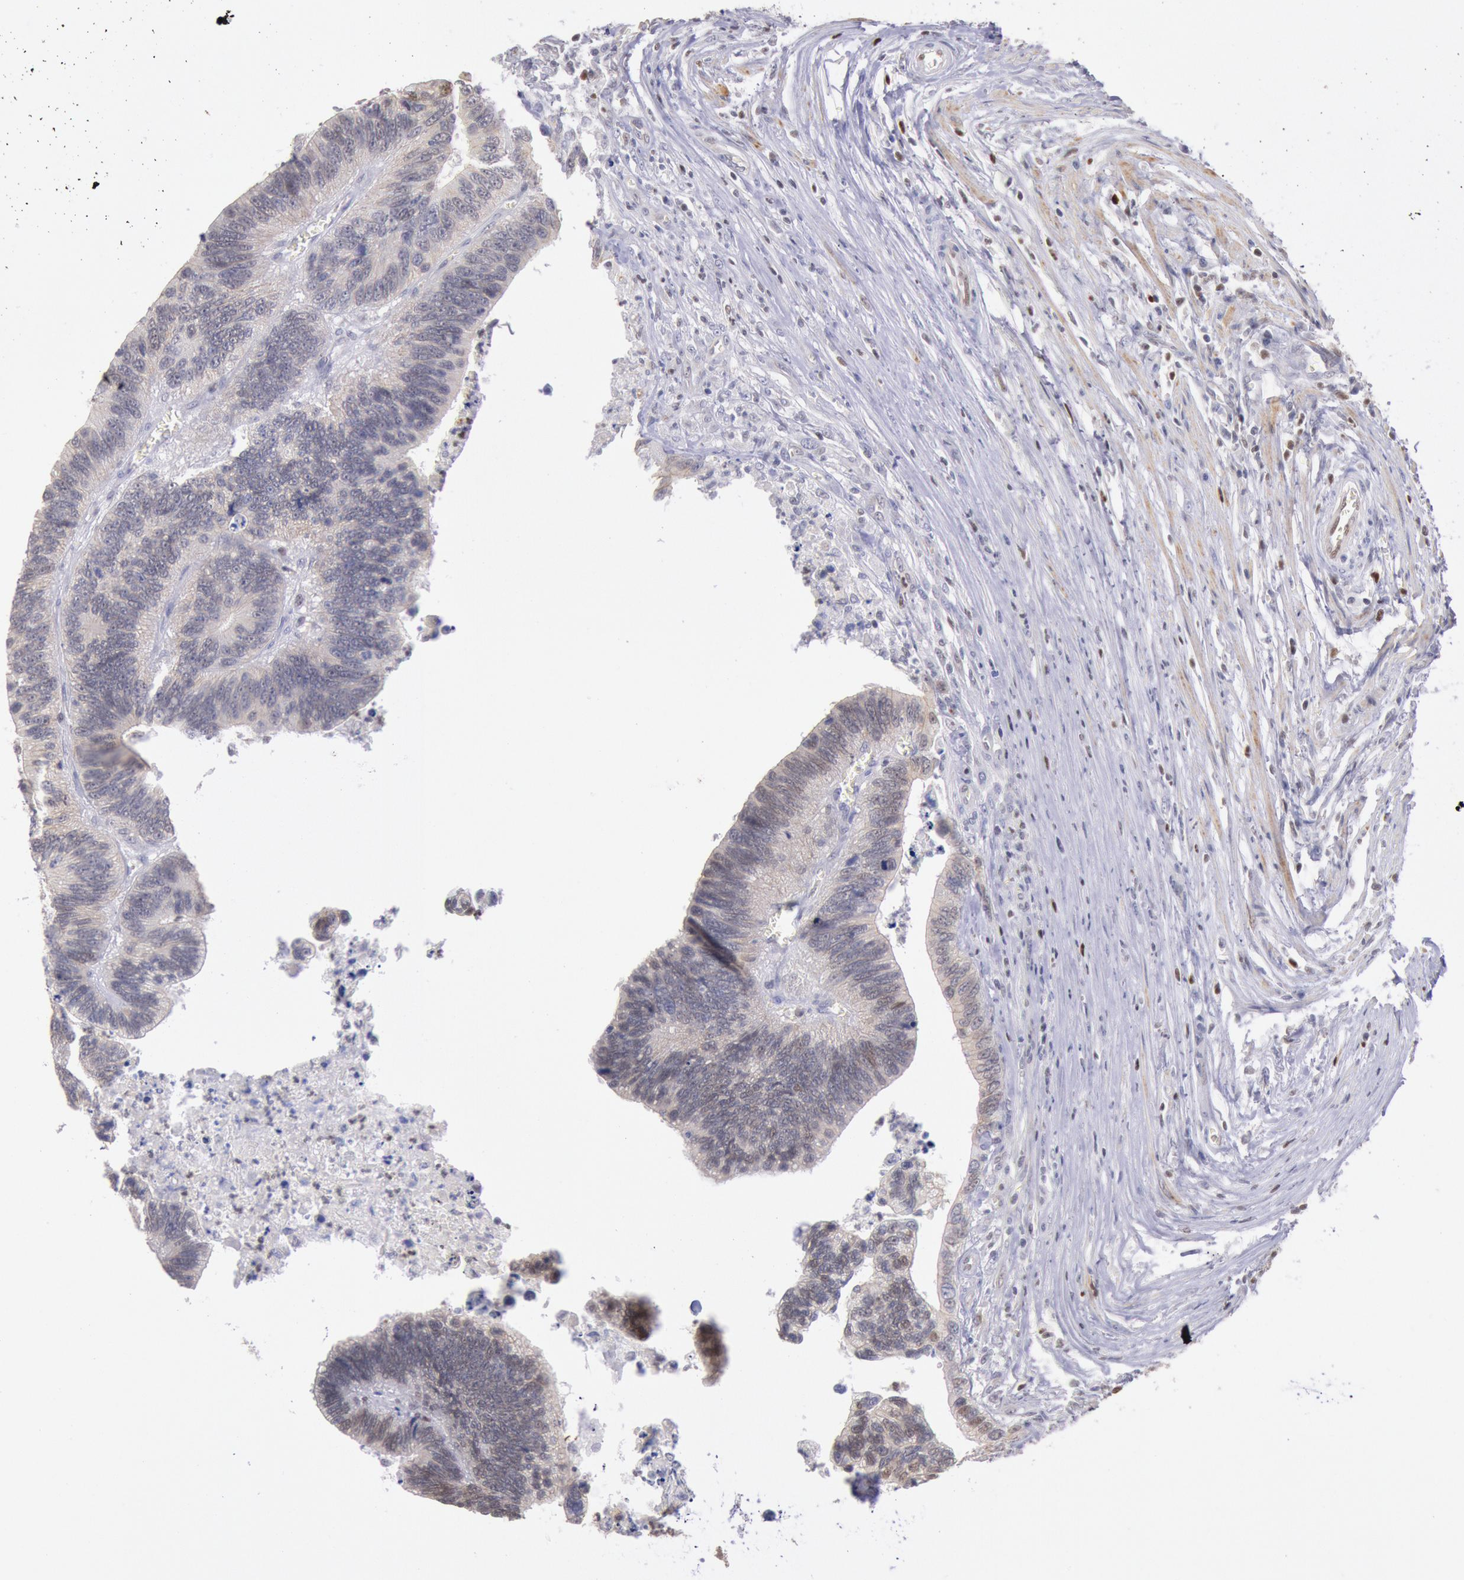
{"staining": {"intensity": "weak", "quantity": "<25%", "location": "nuclear"}, "tissue": "colorectal cancer", "cell_type": "Tumor cells", "image_type": "cancer", "snomed": [{"axis": "morphology", "description": "Adenocarcinoma, NOS"}, {"axis": "topography", "description": "Colon"}], "caption": "Tumor cells show no significant protein staining in adenocarcinoma (colorectal).", "gene": "RPS6KA5", "patient": {"sex": "male", "age": 72}}